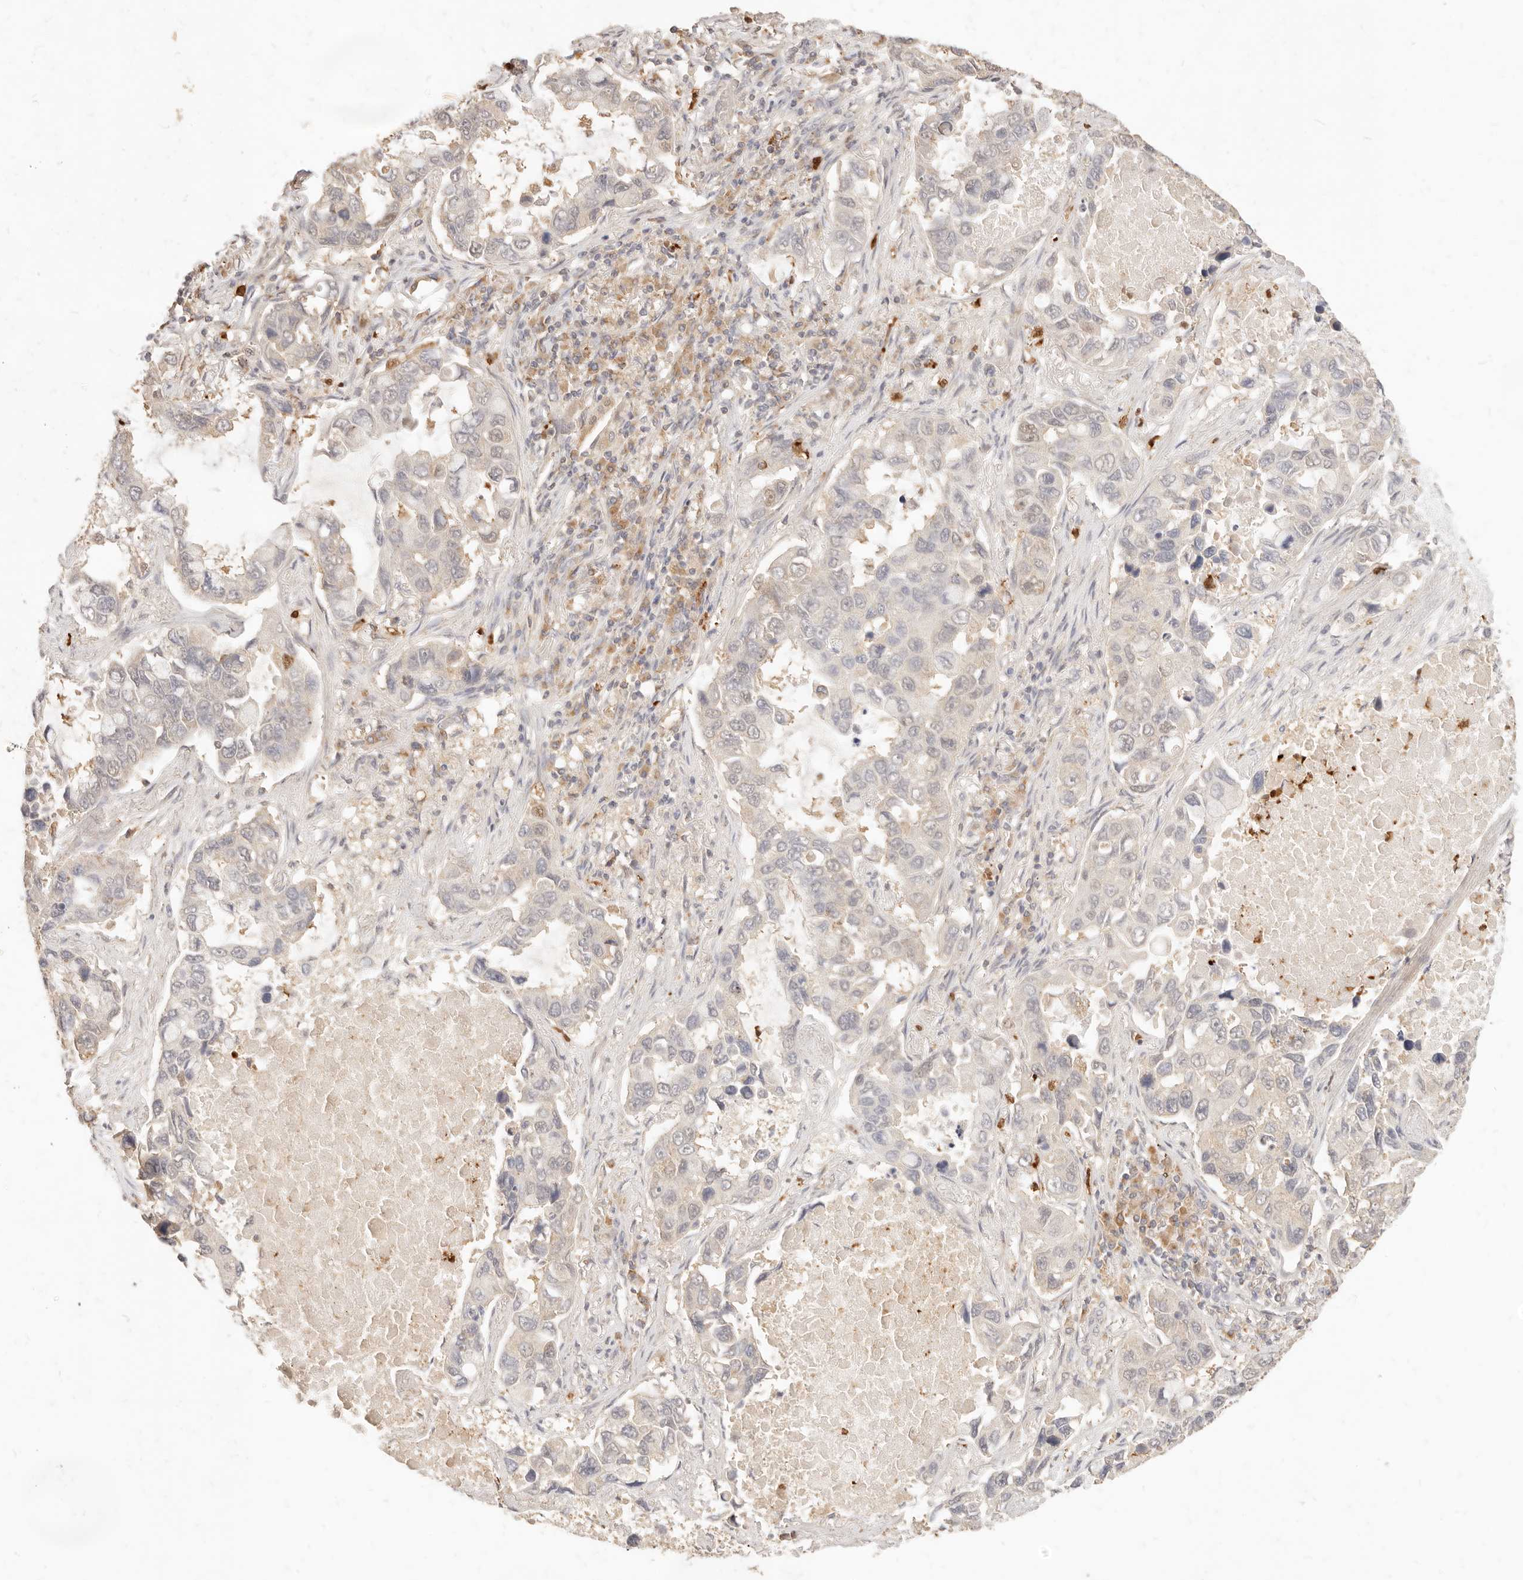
{"staining": {"intensity": "negative", "quantity": "none", "location": "none"}, "tissue": "lung cancer", "cell_type": "Tumor cells", "image_type": "cancer", "snomed": [{"axis": "morphology", "description": "Adenocarcinoma, NOS"}, {"axis": "topography", "description": "Lung"}], "caption": "This photomicrograph is of lung cancer (adenocarcinoma) stained with IHC to label a protein in brown with the nuclei are counter-stained blue. There is no expression in tumor cells. (Brightfield microscopy of DAB IHC at high magnification).", "gene": "TMTC2", "patient": {"sex": "male", "age": 64}}